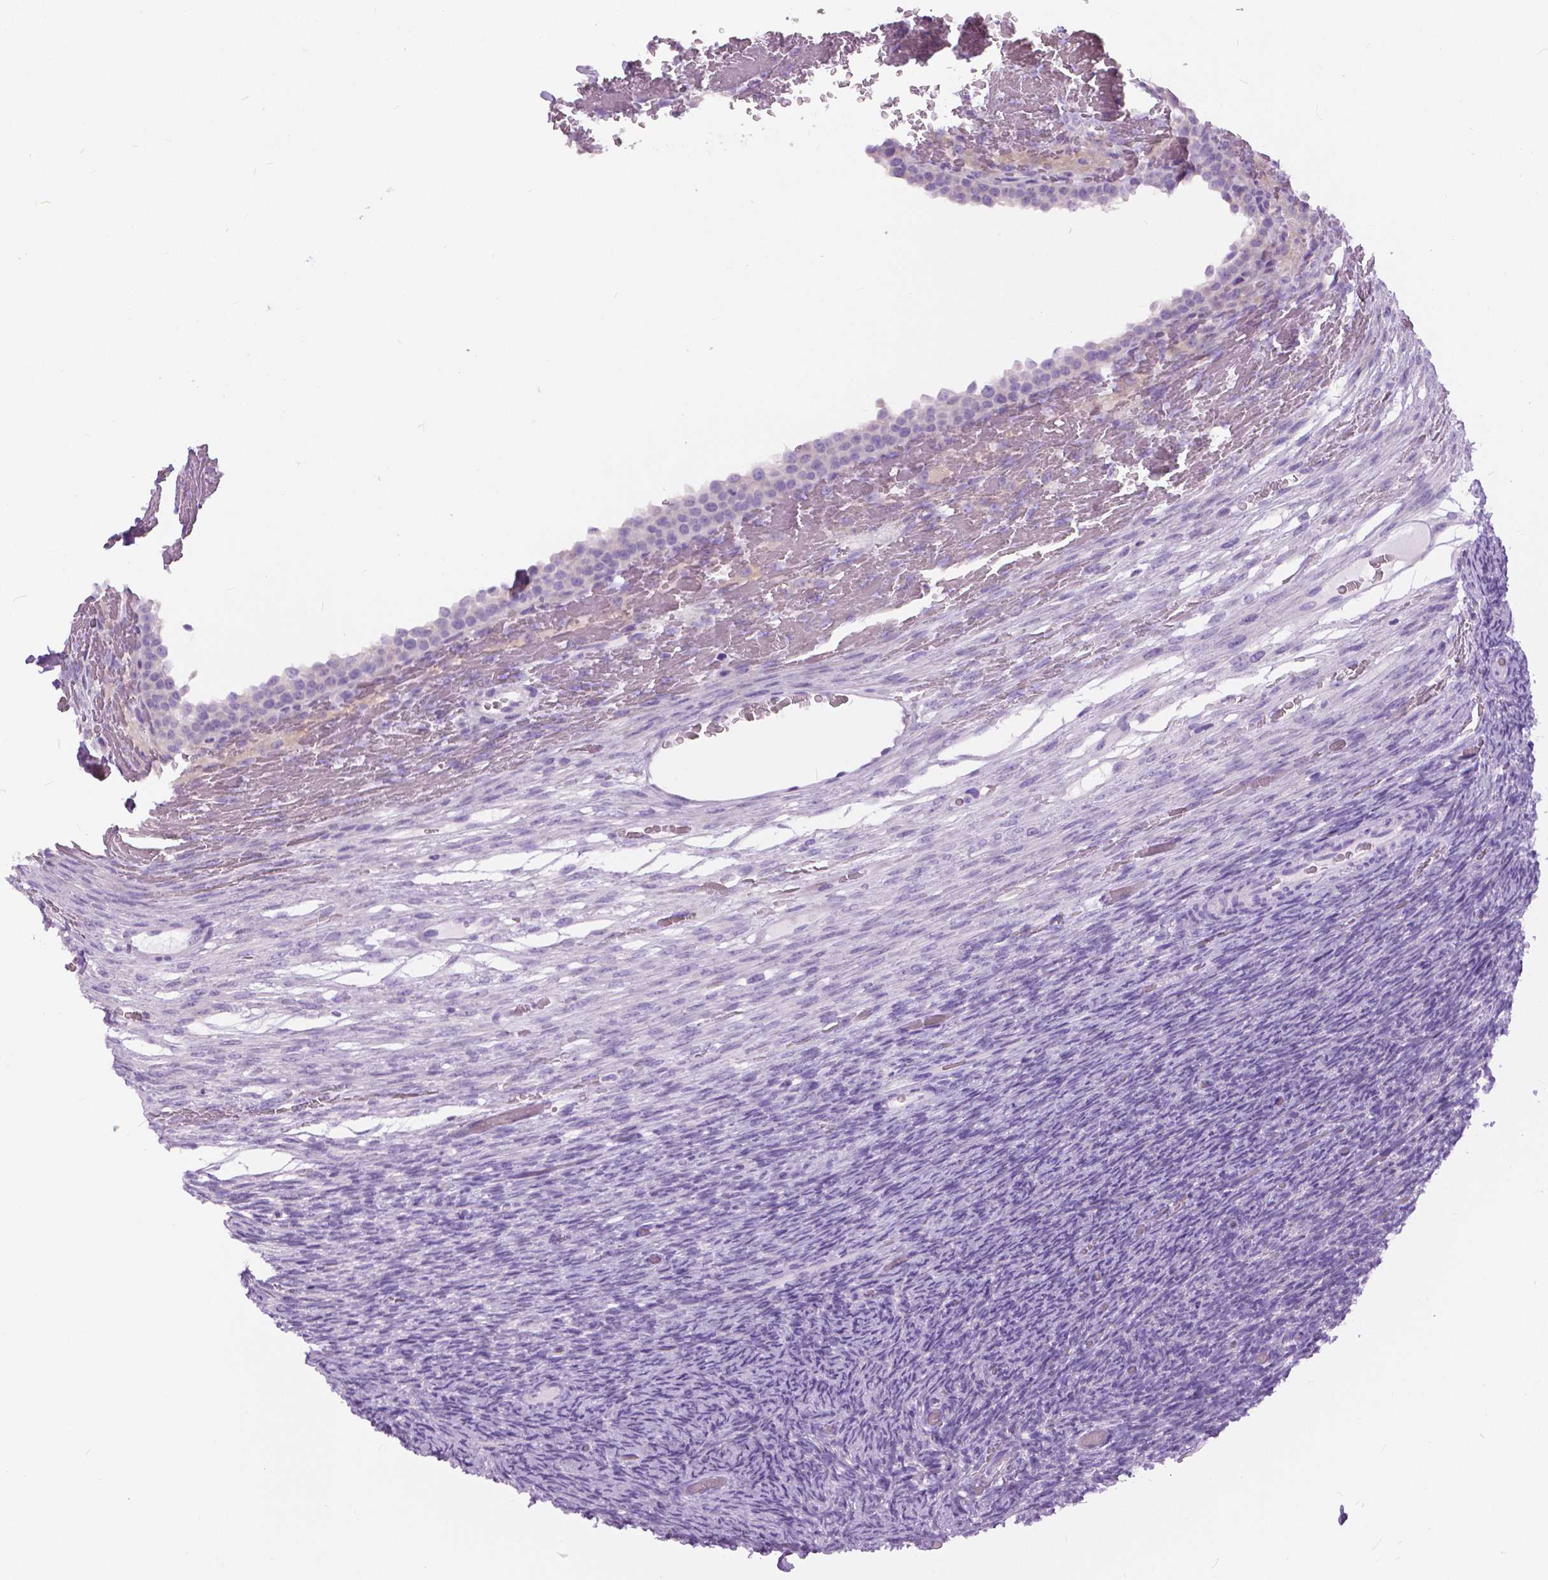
{"staining": {"intensity": "weak", "quantity": ">75%", "location": "cytoplasmic/membranous"}, "tissue": "ovary", "cell_type": "Follicle cells", "image_type": "normal", "snomed": [{"axis": "morphology", "description": "Normal tissue, NOS"}, {"axis": "topography", "description": "Ovary"}], "caption": "Immunohistochemical staining of normal ovary exhibits >75% levels of weak cytoplasmic/membranous protein positivity in about >75% of follicle cells. The staining was performed using DAB (3,3'-diaminobenzidine) to visualize the protein expression in brown, while the nuclei were stained in blue with hematoxylin (Magnification: 20x).", "gene": "TP53TG5", "patient": {"sex": "female", "age": 34}}